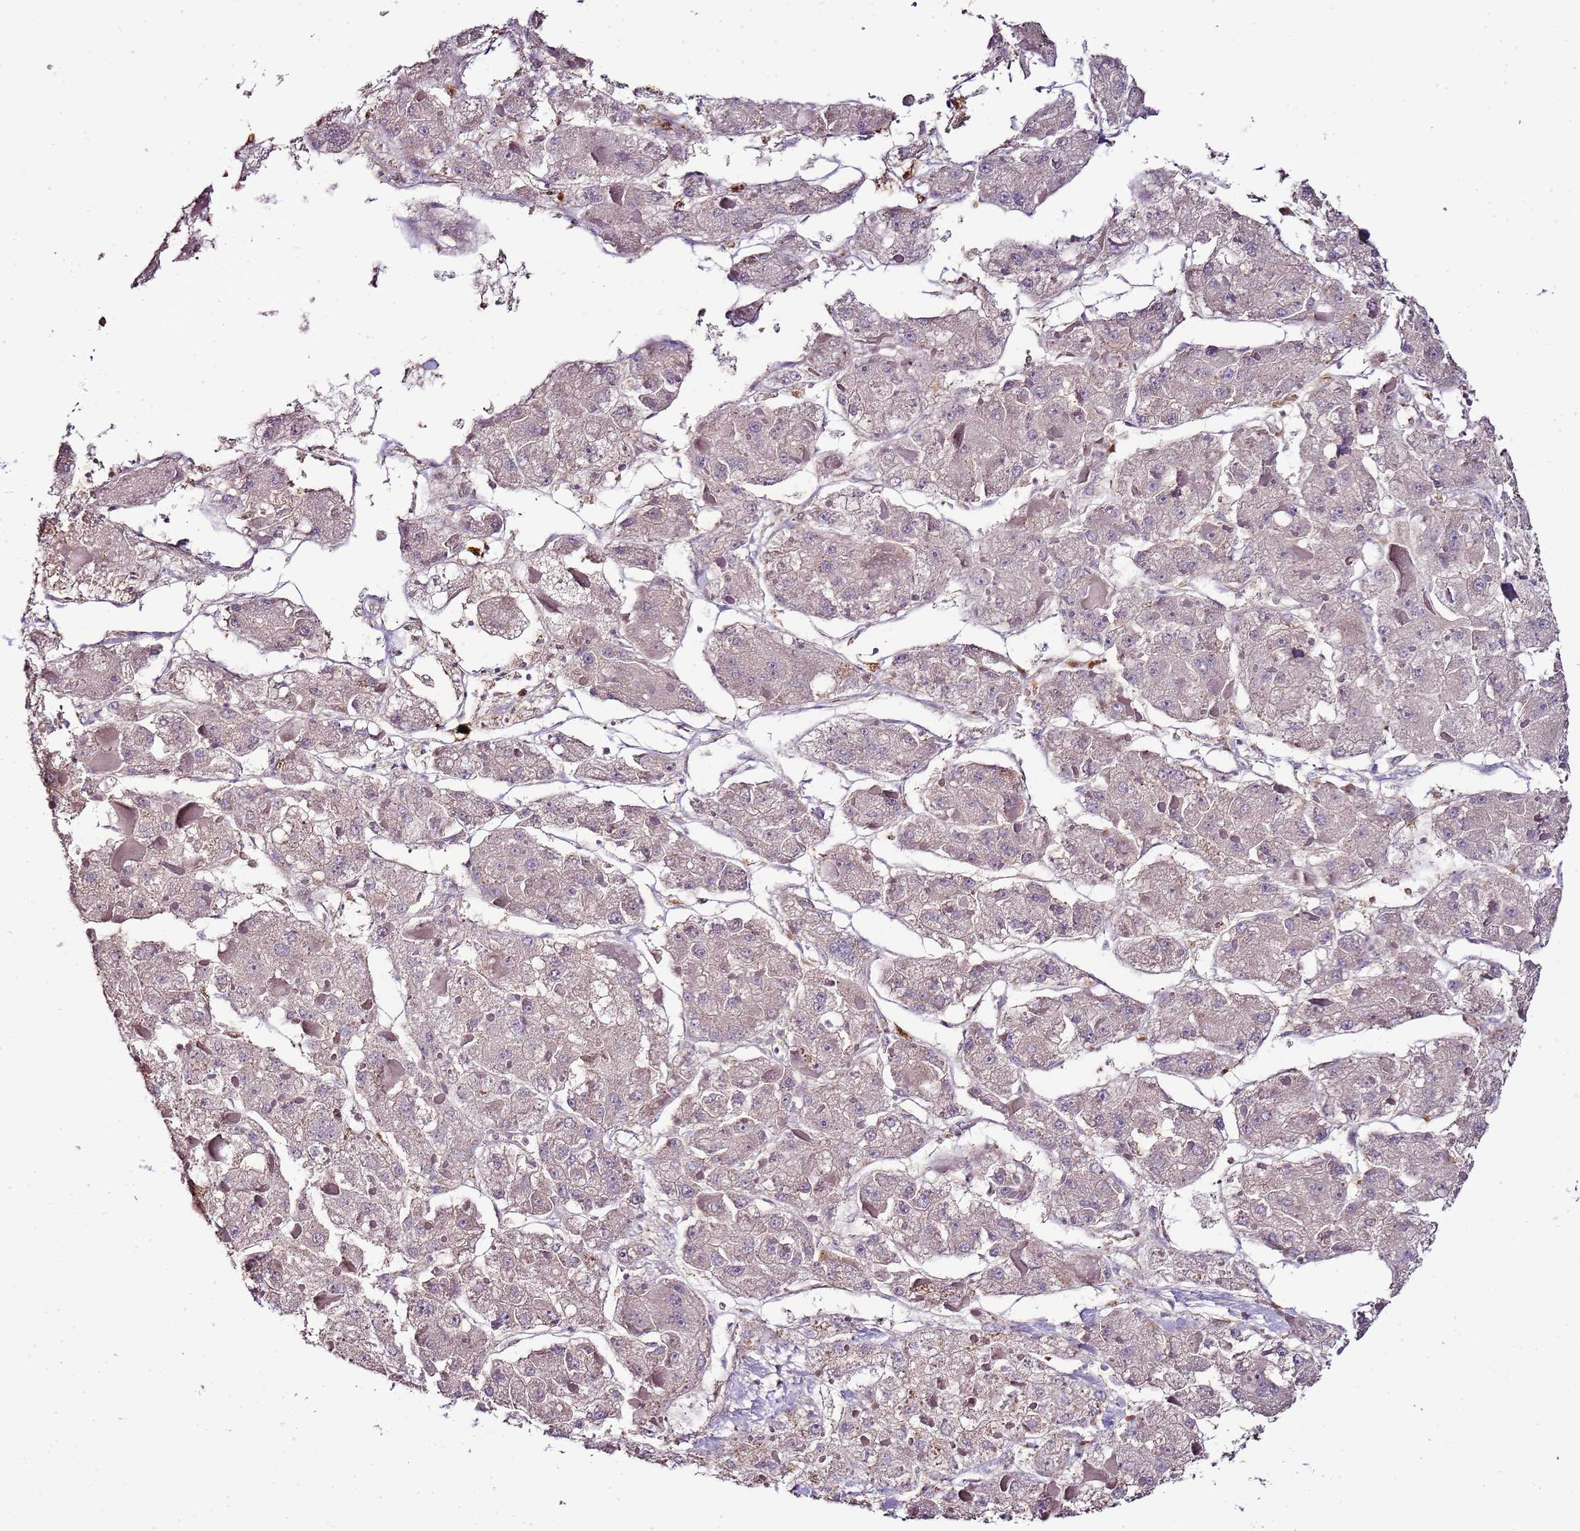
{"staining": {"intensity": "negative", "quantity": "none", "location": "none"}, "tissue": "liver cancer", "cell_type": "Tumor cells", "image_type": "cancer", "snomed": [{"axis": "morphology", "description": "Carcinoma, Hepatocellular, NOS"}, {"axis": "topography", "description": "Liver"}], "caption": "Immunohistochemical staining of human liver cancer reveals no significant positivity in tumor cells. (DAB IHC with hematoxylin counter stain).", "gene": "IL2RG", "patient": {"sex": "female", "age": 73}}